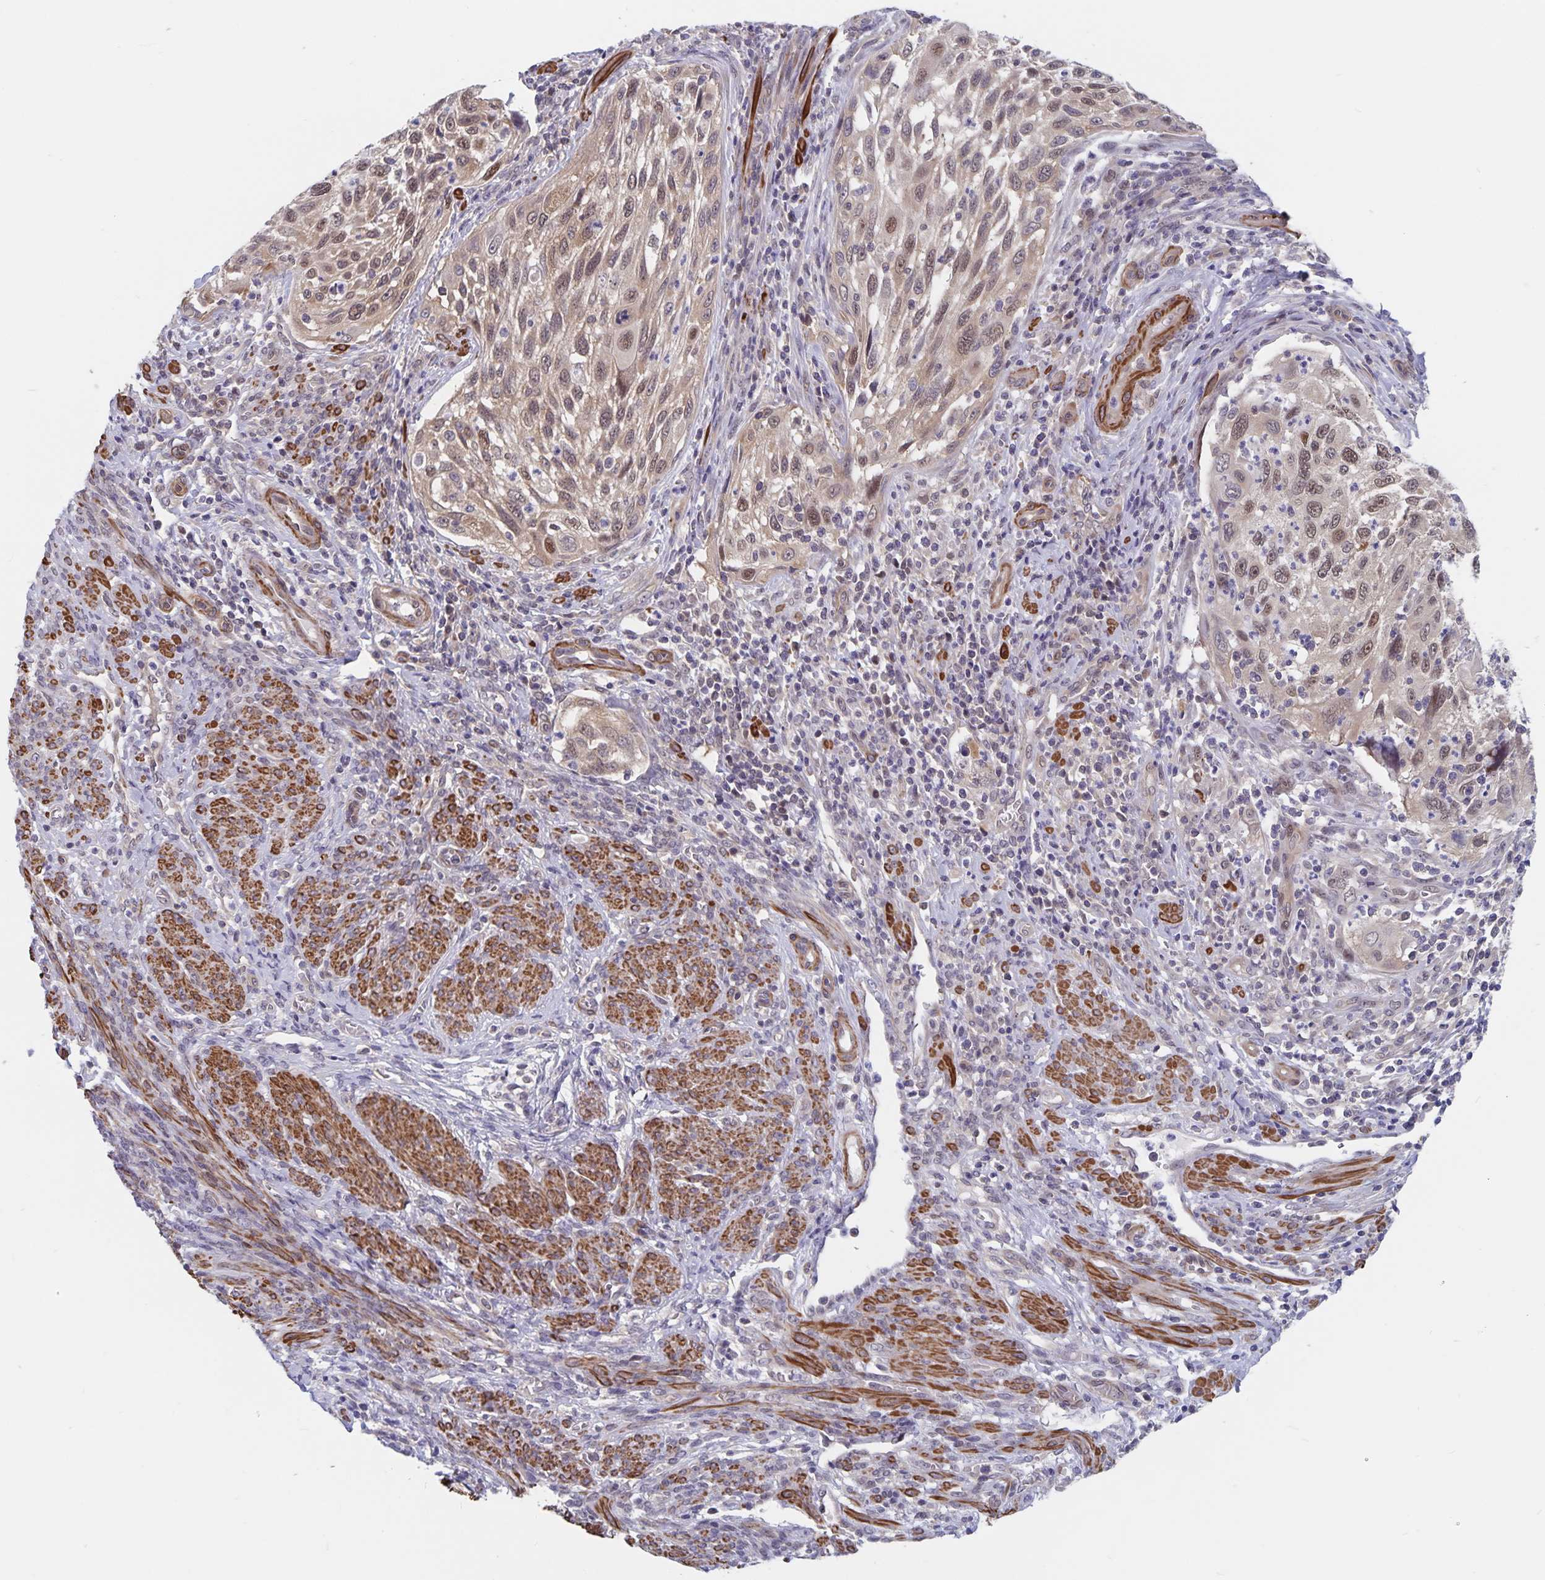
{"staining": {"intensity": "weak", "quantity": ">75%", "location": "cytoplasmic/membranous,nuclear"}, "tissue": "cervical cancer", "cell_type": "Tumor cells", "image_type": "cancer", "snomed": [{"axis": "morphology", "description": "Squamous cell carcinoma, NOS"}, {"axis": "topography", "description": "Cervix"}], "caption": "Approximately >75% of tumor cells in squamous cell carcinoma (cervical) exhibit weak cytoplasmic/membranous and nuclear protein staining as visualized by brown immunohistochemical staining.", "gene": "BAG6", "patient": {"sex": "female", "age": 70}}